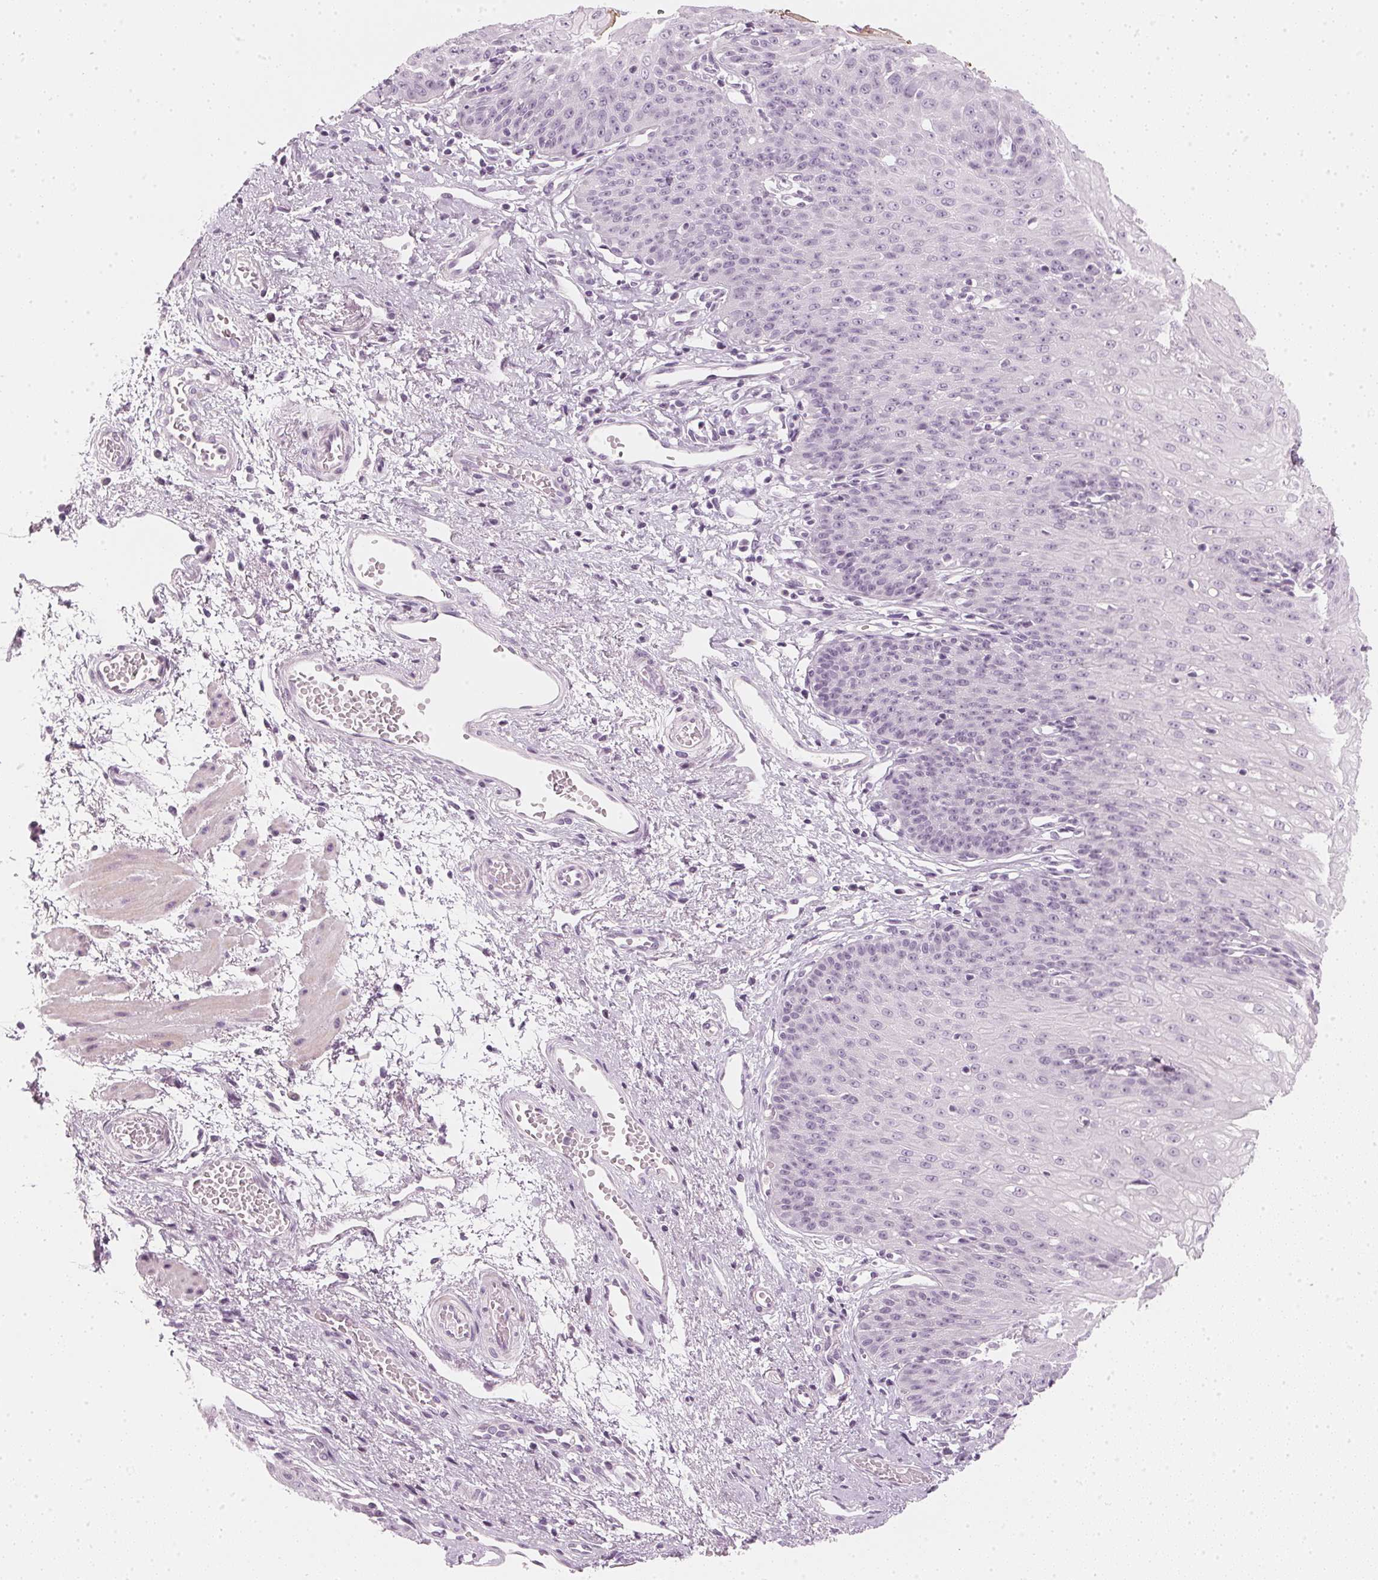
{"staining": {"intensity": "negative", "quantity": "none", "location": "none"}, "tissue": "esophagus", "cell_type": "Squamous epithelial cells", "image_type": "normal", "snomed": [{"axis": "morphology", "description": "Normal tissue, NOS"}, {"axis": "topography", "description": "Esophagus"}], "caption": "Immunohistochemistry (IHC) photomicrograph of normal esophagus: esophagus stained with DAB displays no significant protein staining in squamous epithelial cells.", "gene": "CHST4", "patient": {"sex": "male", "age": 71}}